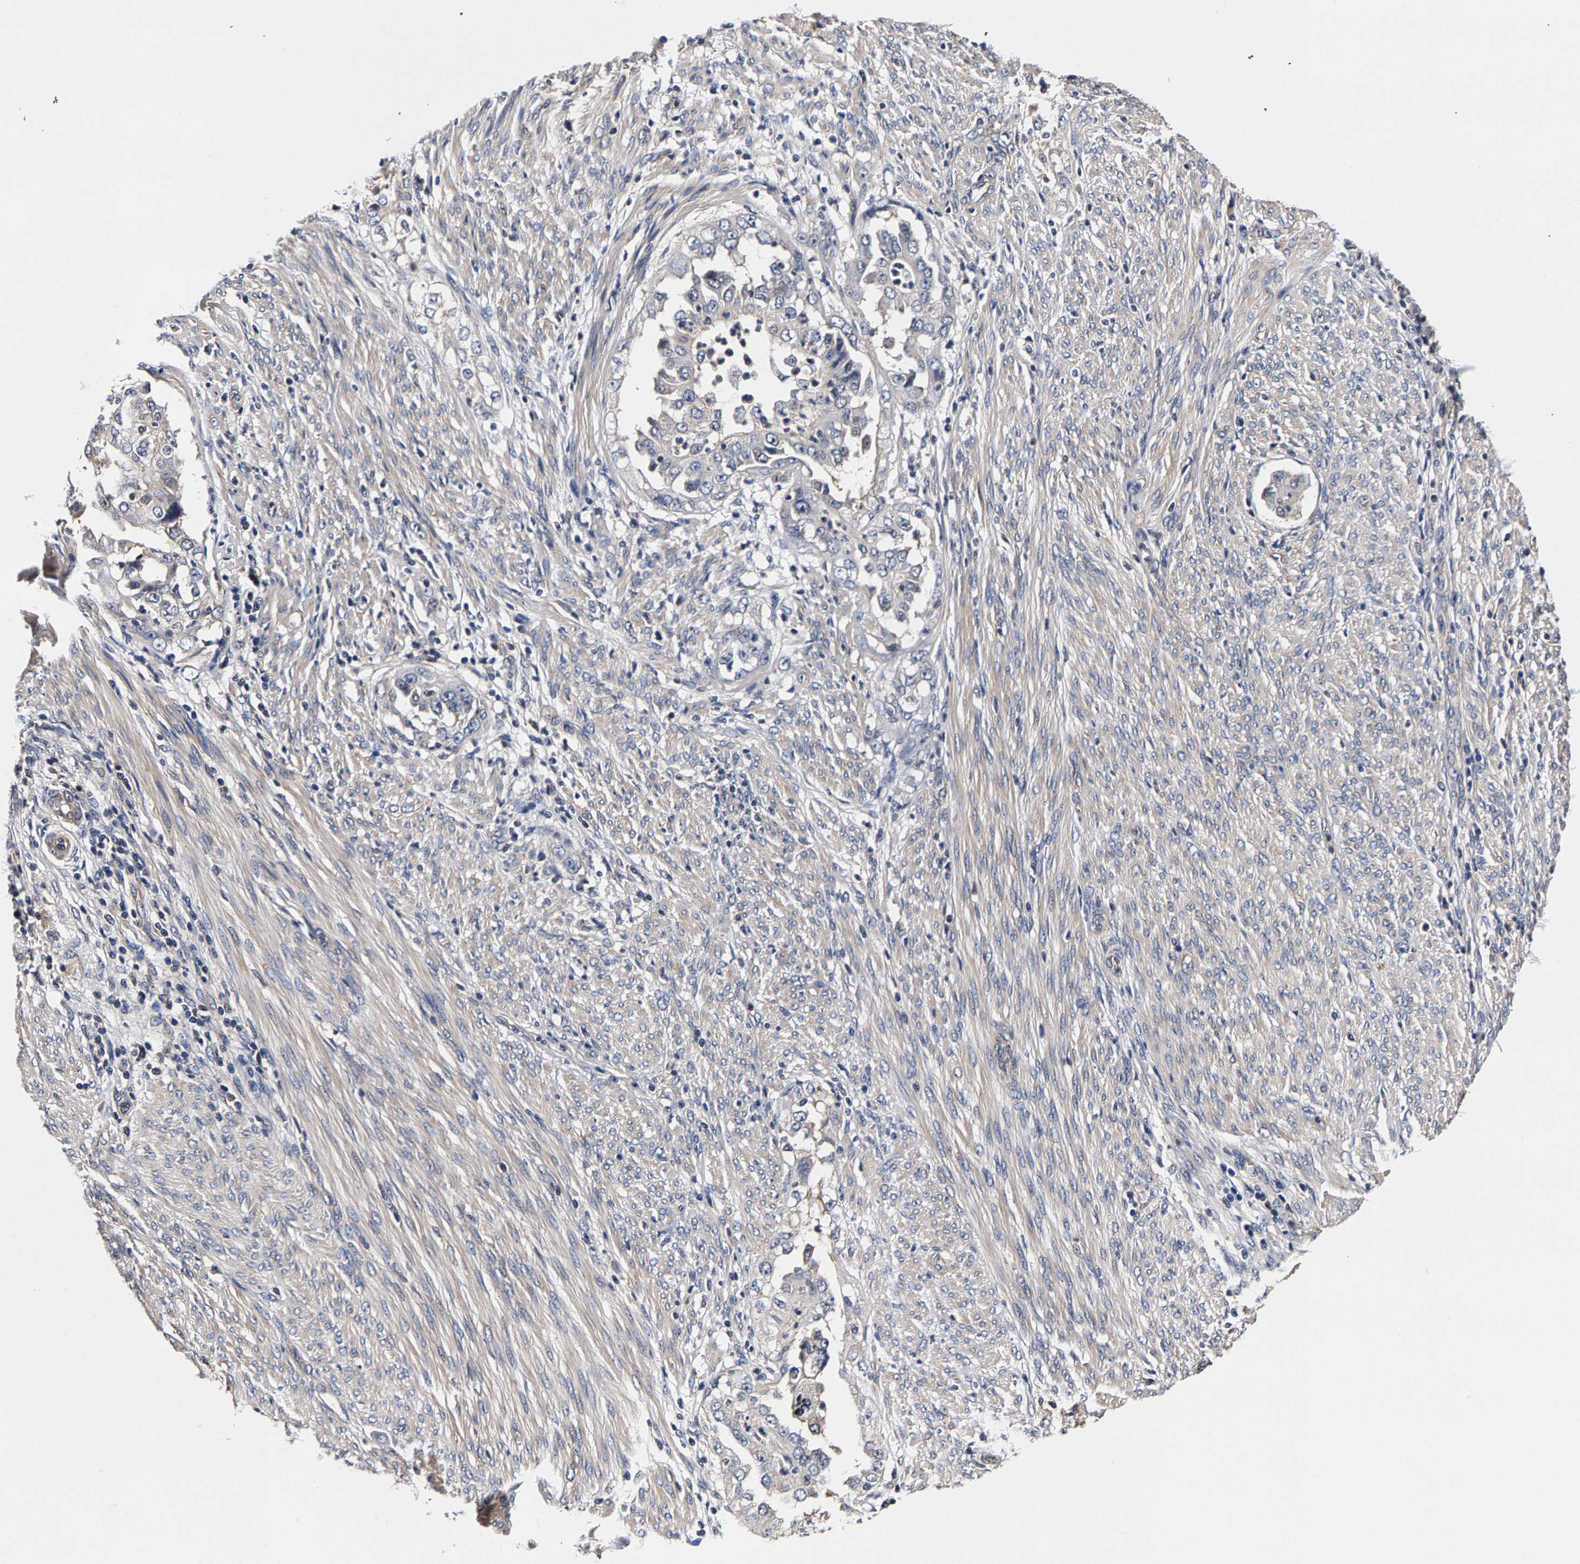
{"staining": {"intensity": "negative", "quantity": "none", "location": "none"}, "tissue": "endometrial cancer", "cell_type": "Tumor cells", "image_type": "cancer", "snomed": [{"axis": "morphology", "description": "Adenocarcinoma, NOS"}, {"axis": "topography", "description": "Endometrium"}], "caption": "This is a micrograph of immunohistochemistry staining of adenocarcinoma (endometrial), which shows no positivity in tumor cells.", "gene": "MARCHF7", "patient": {"sex": "female", "age": 85}}